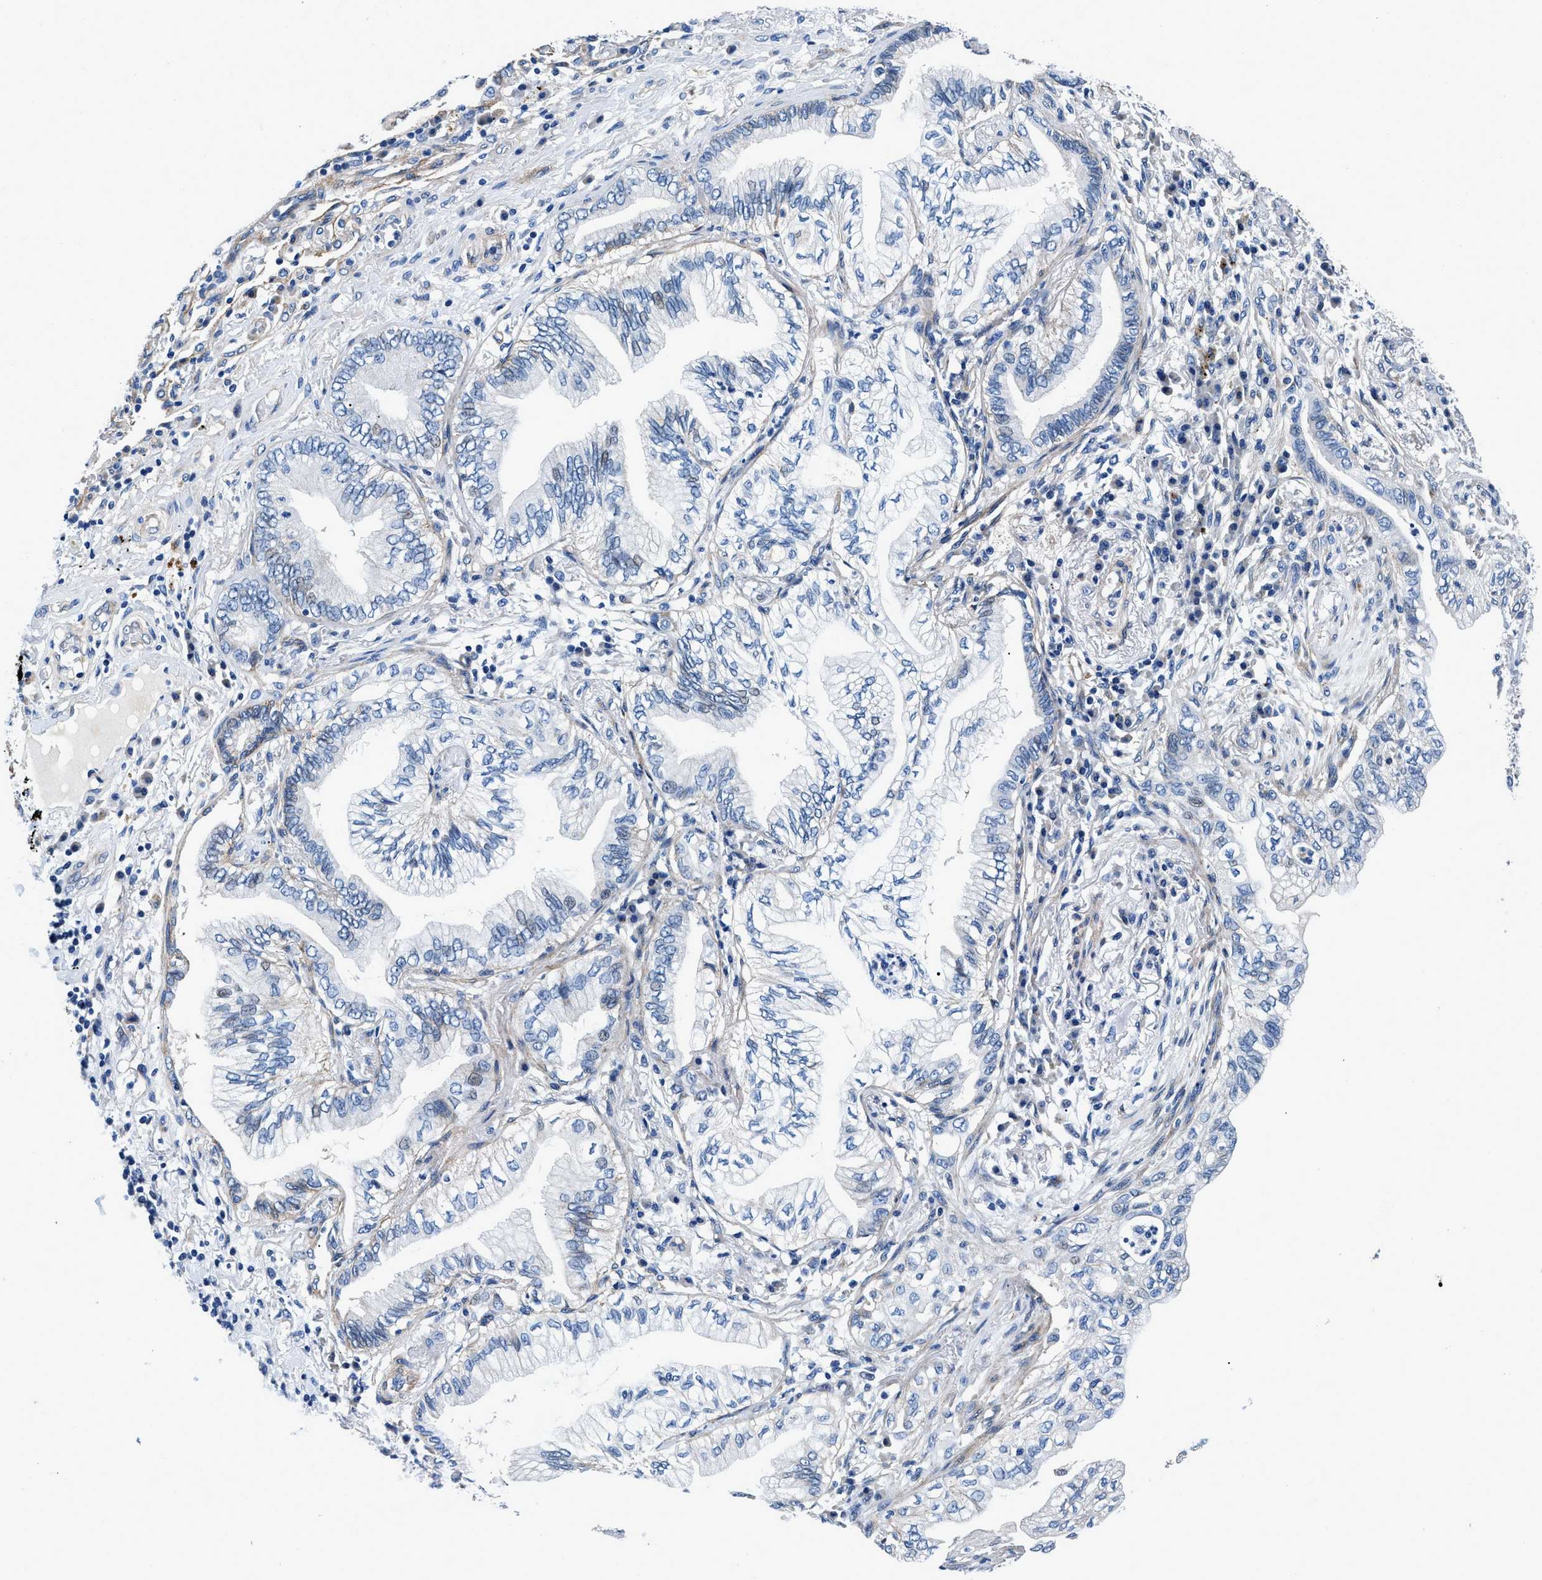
{"staining": {"intensity": "negative", "quantity": "none", "location": "none"}, "tissue": "lung cancer", "cell_type": "Tumor cells", "image_type": "cancer", "snomed": [{"axis": "morphology", "description": "Normal tissue, NOS"}, {"axis": "morphology", "description": "Adenocarcinoma, NOS"}, {"axis": "topography", "description": "Bronchus"}, {"axis": "topography", "description": "Lung"}], "caption": "Immunohistochemistry (IHC) photomicrograph of neoplastic tissue: human adenocarcinoma (lung) stained with DAB shows no significant protein staining in tumor cells.", "gene": "DAG1", "patient": {"sex": "female", "age": 70}}